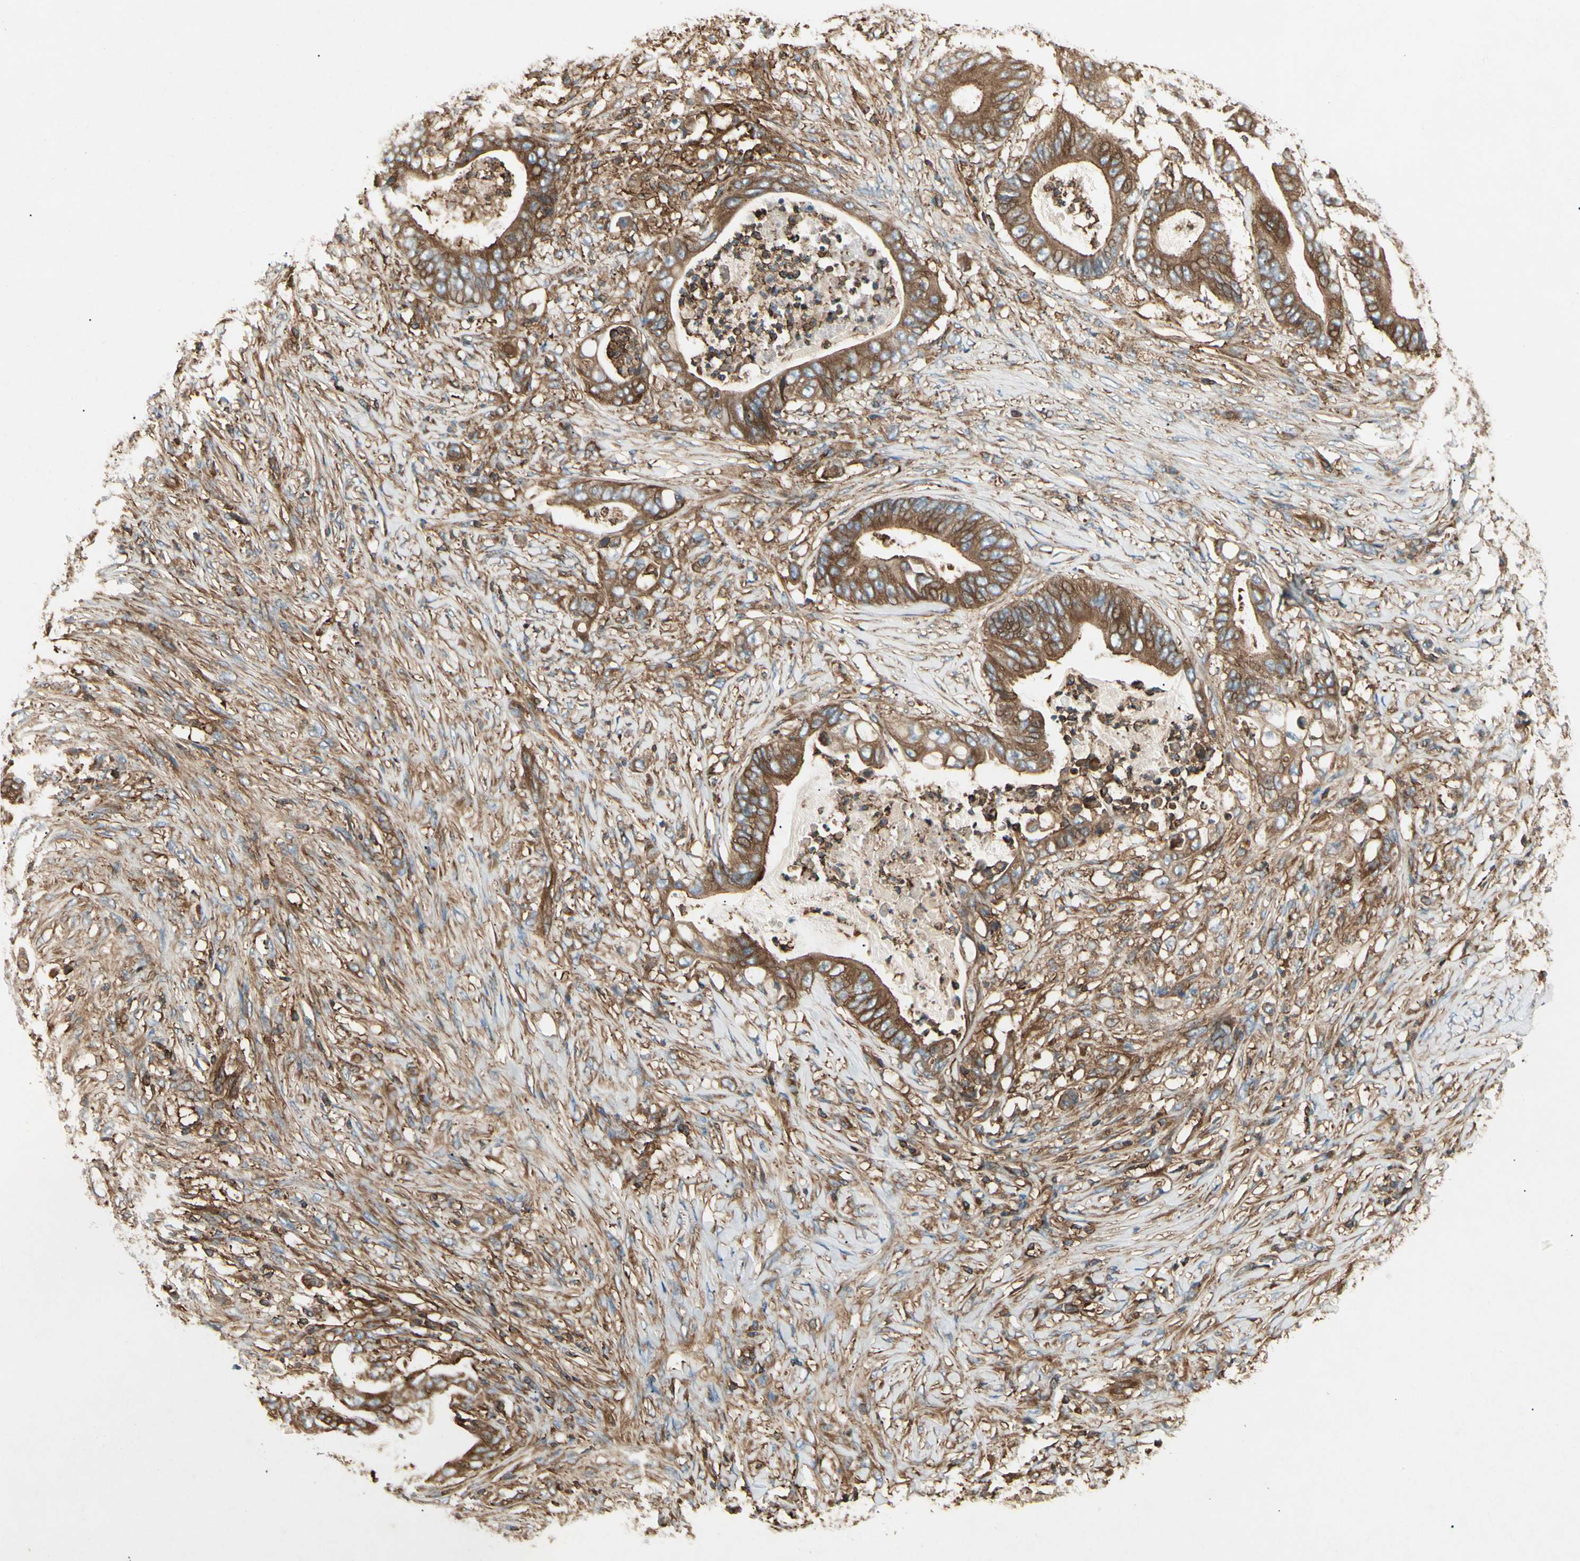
{"staining": {"intensity": "strong", "quantity": ">75%", "location": "cytoplasmic/membranous"}, "tissue": "stomach cancer", "cell_type": "Tumor cells", "image_type": "cancer", "snomed": [{"axis": "morphology", "description": "Adenocarcinoma, NOS"}, {"axis": "topography", "description": "Stomach"}], "caption": "Strong cytoplasmic/membranous positivity is seen in approximately >75% of tumor cells in adenocarcinoma (stomach). (DAB (3,3'-diaminobenzidine) IHC with brightfield microscopy, high magnification).", "gene": "ARPC2", "patient": {"sex": "female", "age": 73}}